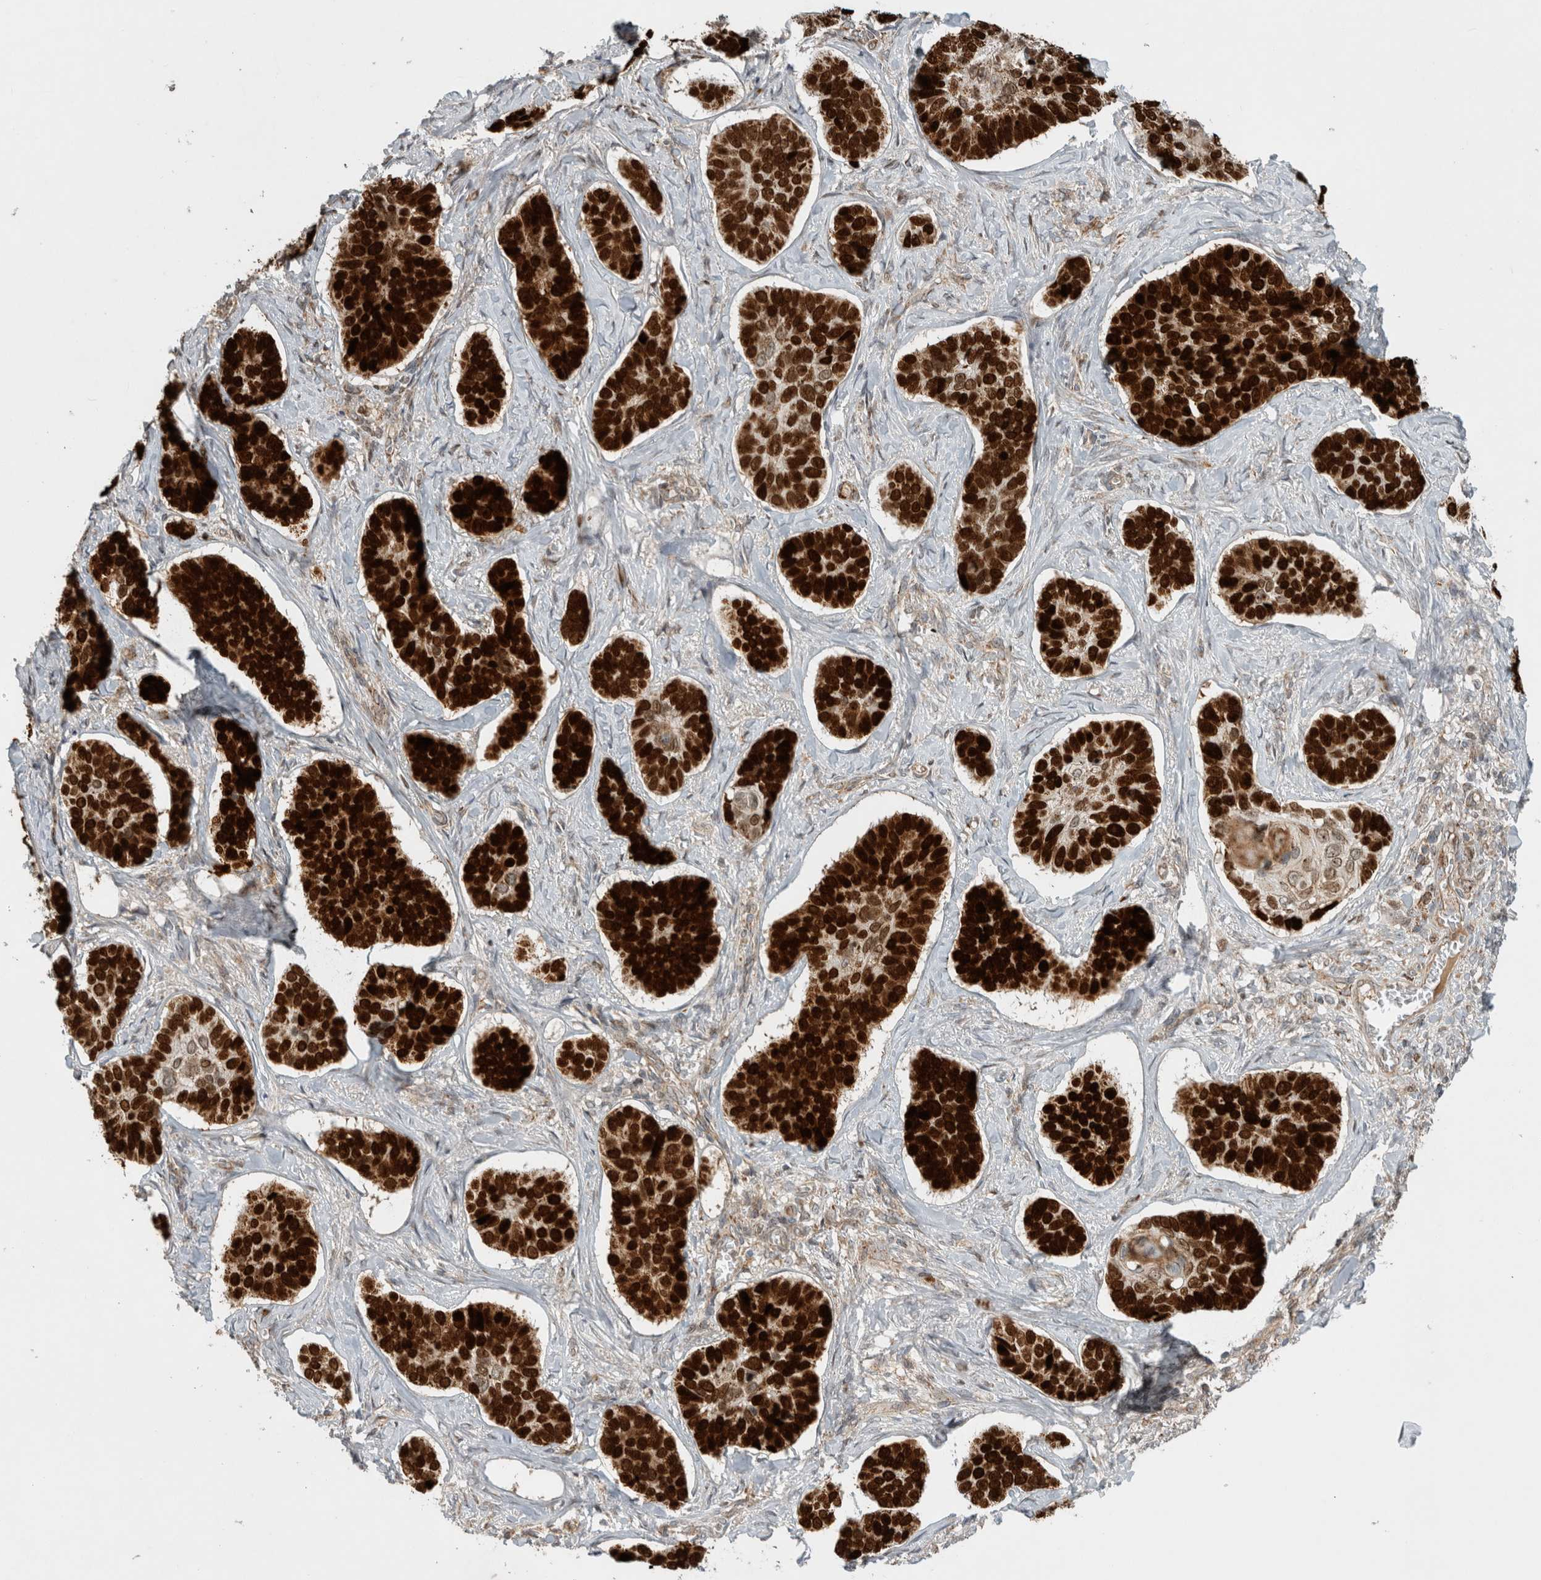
{"staining": {"intensity": "strong", "quantity": ">75%", "location": "cytoplasmic/membranous,nuclear"}, "tissue": "skin cancer", "cell_type": "Tumor cells", "image_type": "cancer", "snomed": [{"axis": "morphology", "description": "Basal cell carcinoma"}, {"axis": "topography", "description": "Skin"}], "caption": "Skin cancer was stained to show a protein in brown. There is high levels of strong cytoplasmic/membranous and nuclear expression in approximately >75% of tumor cells.", "gene": "INSRR", "patient": {"sex": "male", "age": 62}}